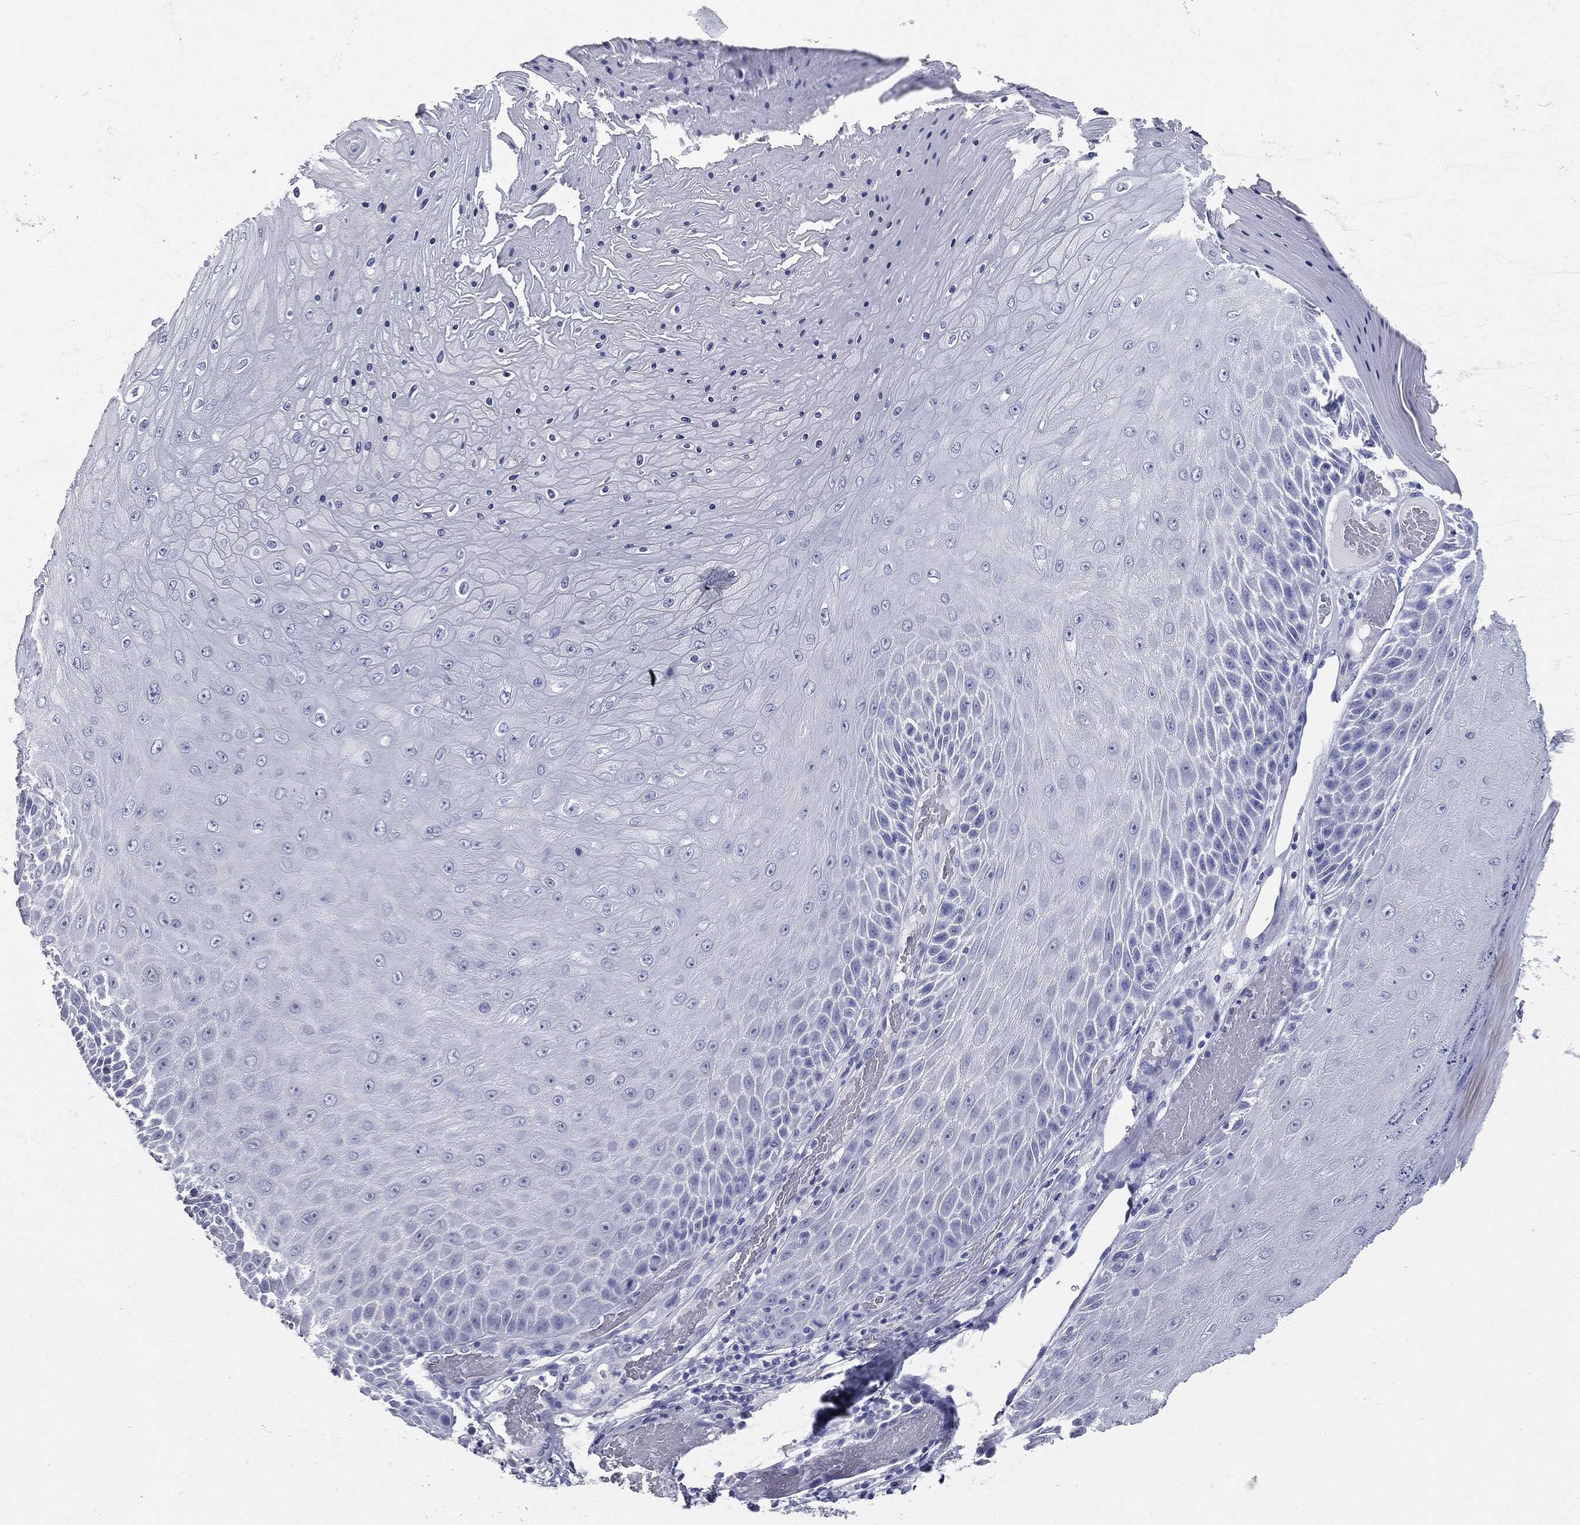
{"staining": {"intensity": "negative", "quantity": "none", "location": "none"}, "tissue": "skin cancer", "cell_type": "Tumor cells", "image_type": "cancer", "snomed": [{"axis": "morphology", "description": "Squamous cell carcinoma, NOS"}, {"axis": "topography", "description": "Skin"}], "caption": "A histopathology image of skin cancer stained for a protein exhibits no brown staining in tumor cells.", "gene": "CUZD1", "patient": {"sex": "male", "age": 62}}